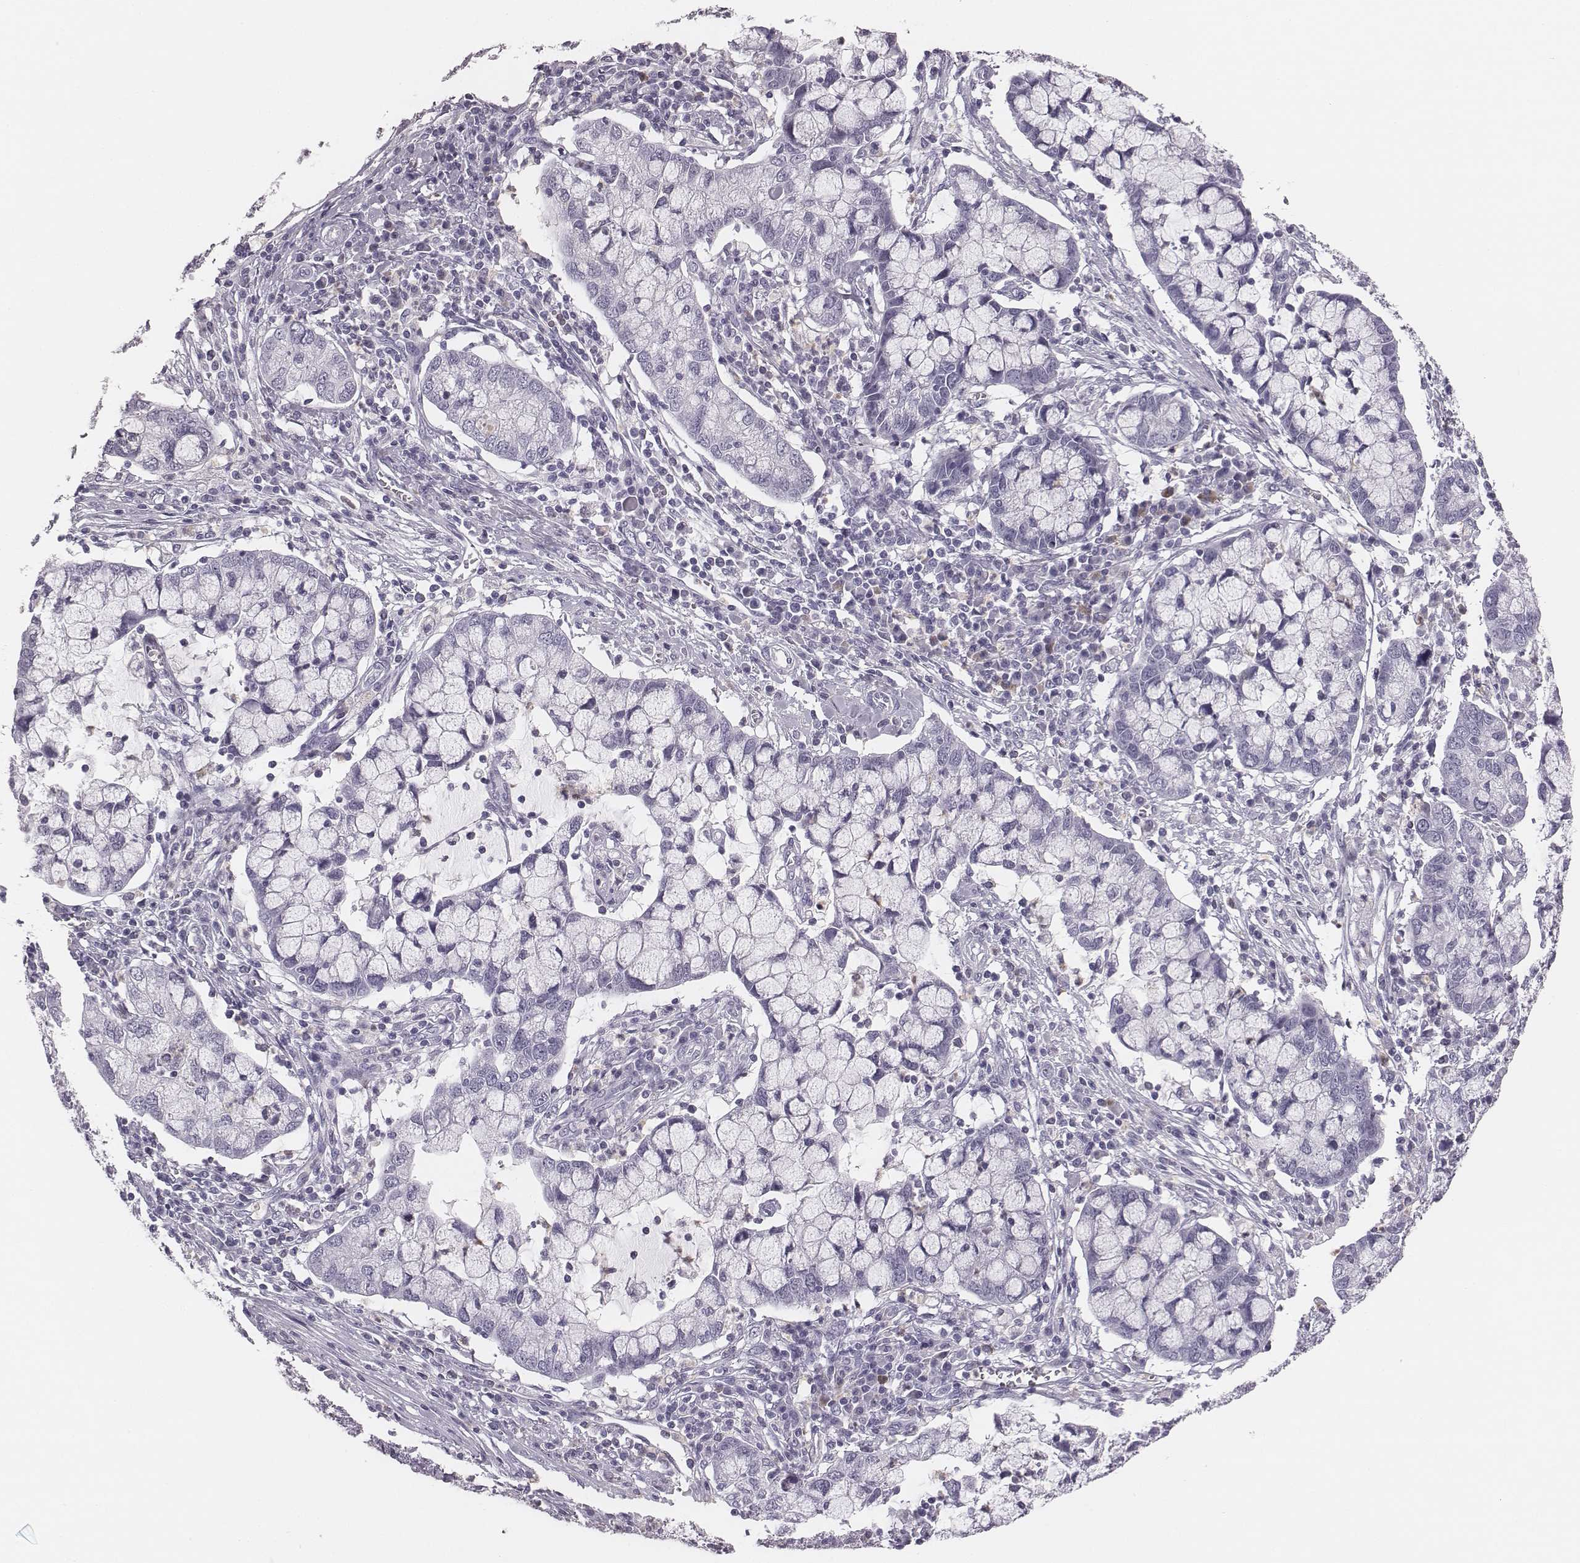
{"staining": {"intensity": "negative", "quantity": "none", "location": "none"}, "tissue": "cervical cancer", "cell_type": "Tumor cells", "image_type": "cancer", "snomed": [{"axis": "morphology", "description": "Adenocarcinoma, NOS"}, {"axis": "topography", "description": "Cervix"}], "caption": "High power microscopy micrograph of an immunohistochemistry (IHC) micrograph of adenocarcinoma (cervical), revealing no significant expression in tumor cells.", "gene": "CSH1", "patient": {"sex": "female", "age": 40}}